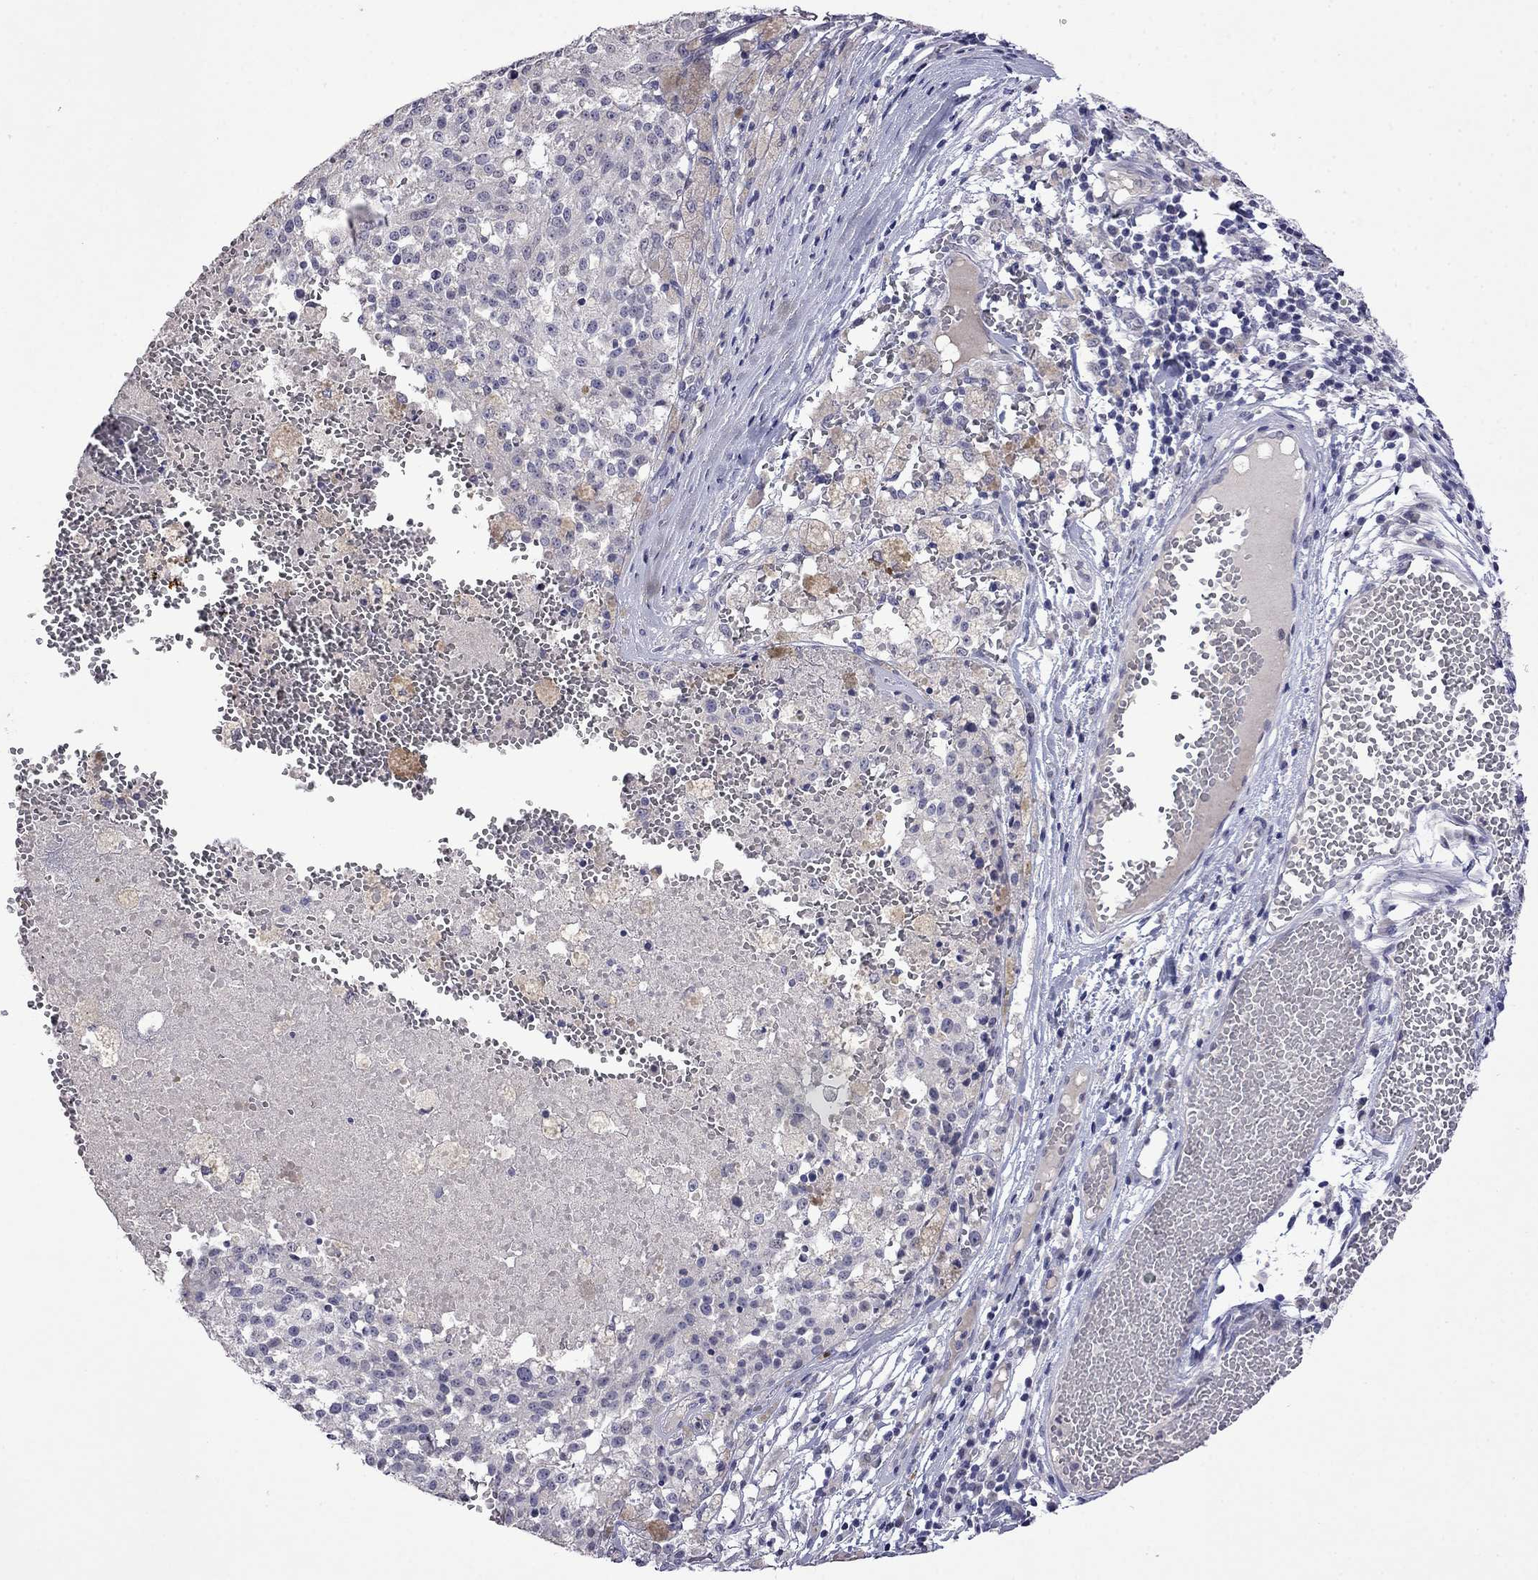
{"staining": {"intensity": "negative", "quantity": "none", "location": "none"}, "tissue": "melanoma", "cell_type": "Tumor cells", "image_type": "cancer", "snomed": [{"axis": "morphology", "description": "Malignant melanoma, Metastatic site"}, {"axis": "topography", "description": "Lymph node"}], "caption": "Protein analysis of malignant melanoma (metastatic site) displays no significant expression in tumor cells.", "gene": "STAR", "patient": {"sex": "female", "age": 64}}